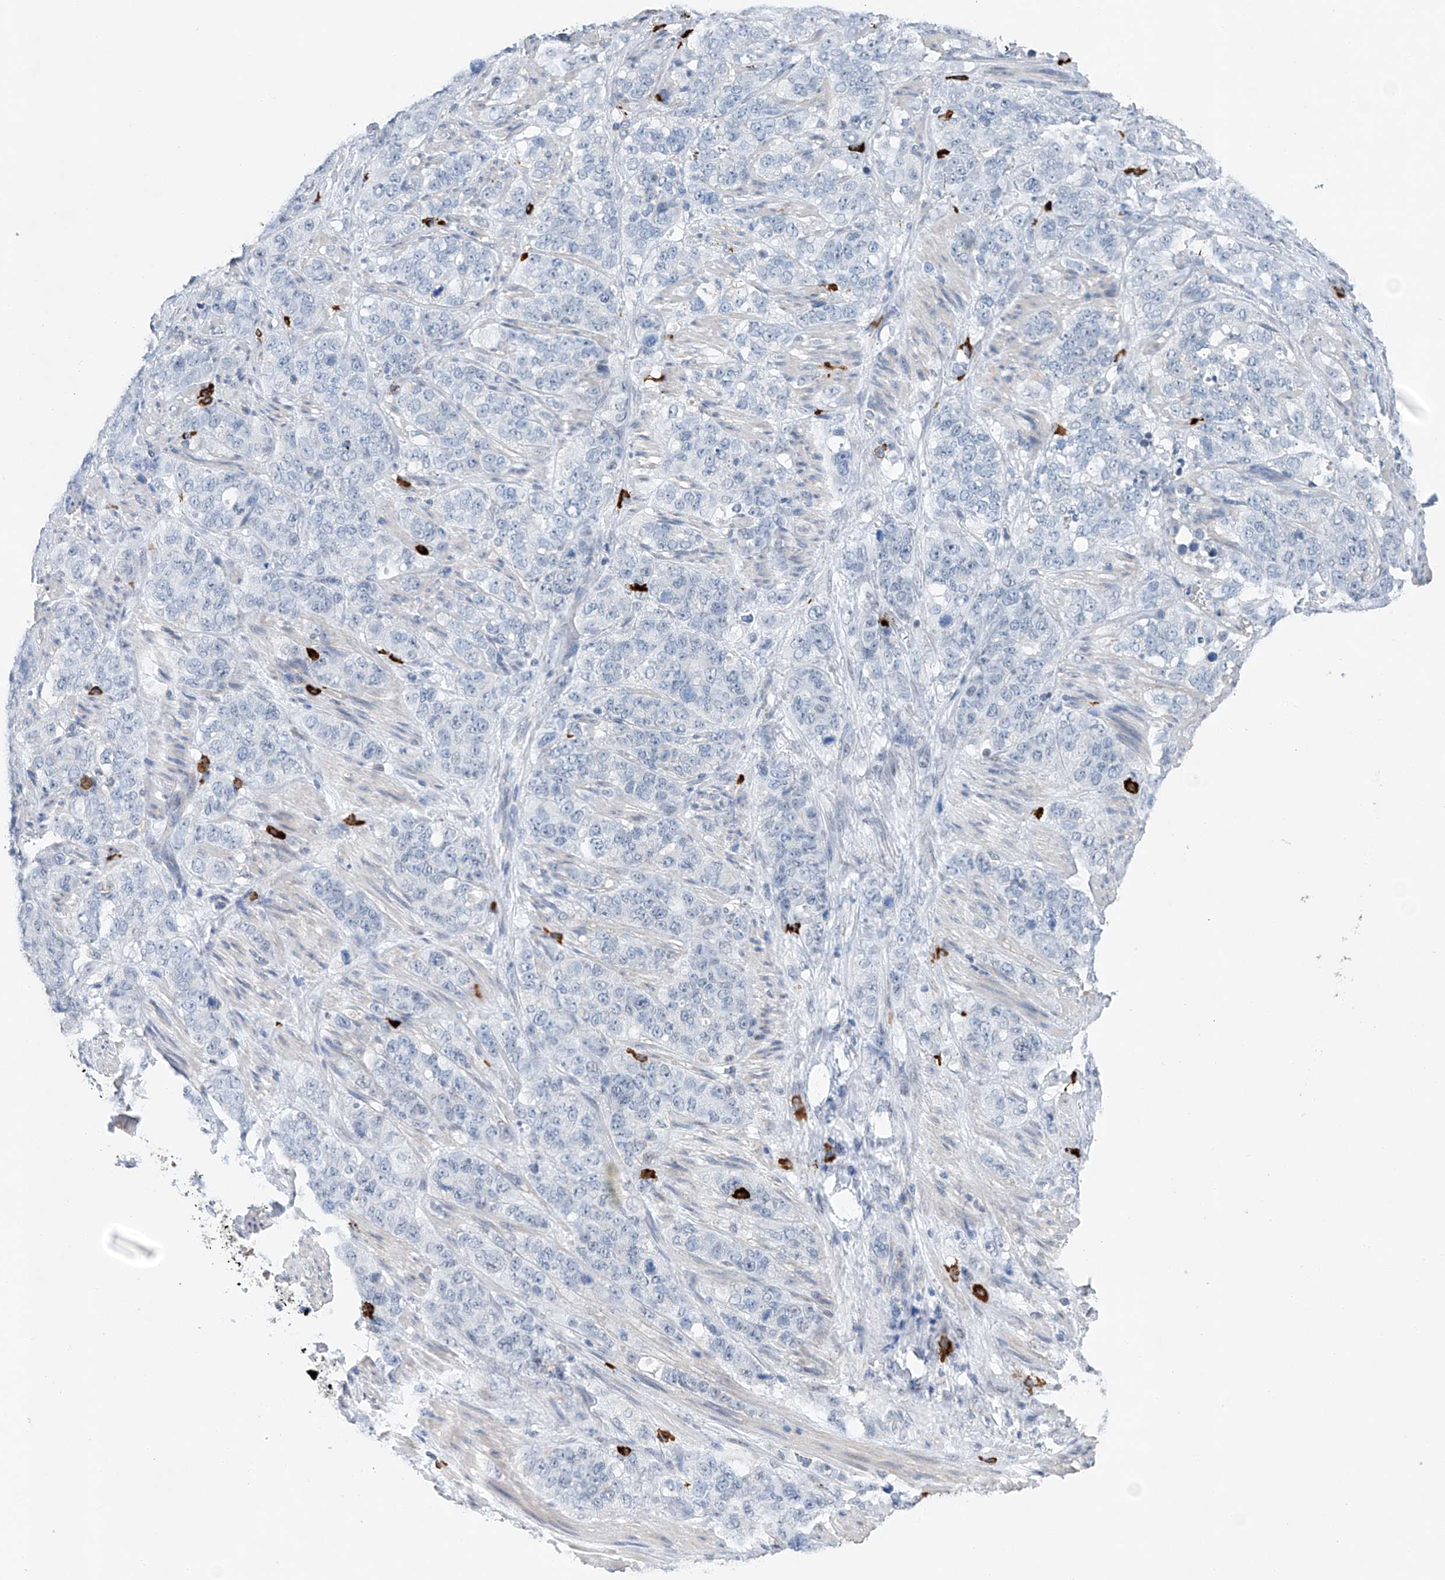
{"staining": {"intensity": "negative", "quantity": "none", "location": "none"}, "tissue": "stomach cancer", "cell_type": "Tumor cells", "image_type": "cancer", "snomed": [{"axis": "morphology", "description": "Adenocarcinoma, NOS"}, {"axis": "topography", "description": "Stomach"}], "caption": "An immunohistochemistry histopathology image of stomach adenocarcinoma is shown. There is no staining in tumor cells of stomach adenocarcinoma.", "gene": "KLF15", "patient": {"sex": "male", "age": 48}}